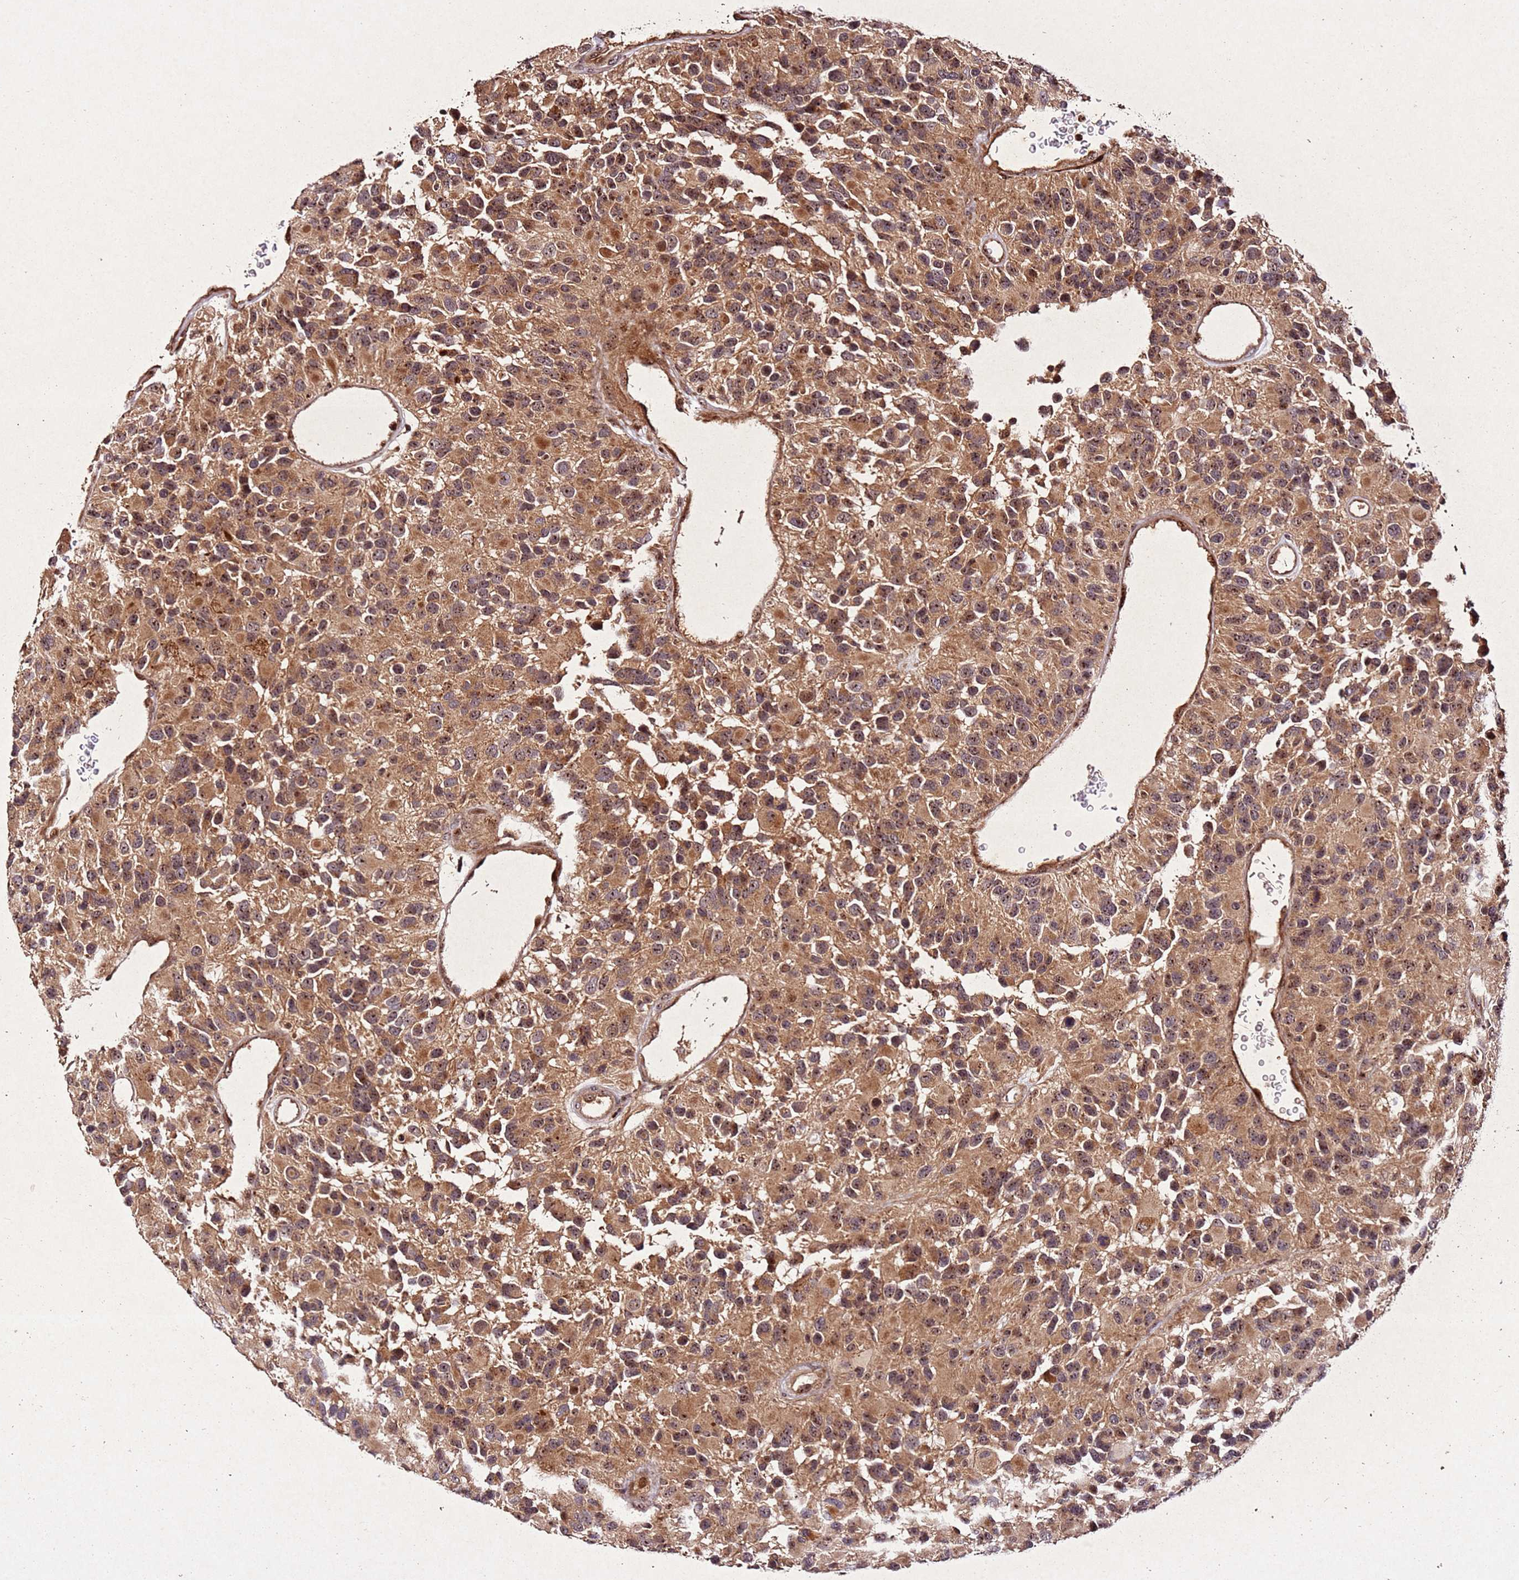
{"staining": {"intensity": "moderate", "quantity": ">75%", "location": "cytoplasmic/membranous"}, "tissue": "glioma", "cell_type": "Tumor cells", "image_type": "cancer", "snomed": [{"axis": "morphology", "description": "Glioma, malignant, High grade"}, {"axis": "topography", "description": "Brain"}], "caption": "Immunohistochemistry (DAB (3,3'-diaminobenzidine)) staining of human malignant high-grade glioma reveals moderate cytoplasmic/membranous protein staining in approximately >75% of tumor cells.", "gene": "PTMA", "patient": {"sex": "male", "age": 77}}